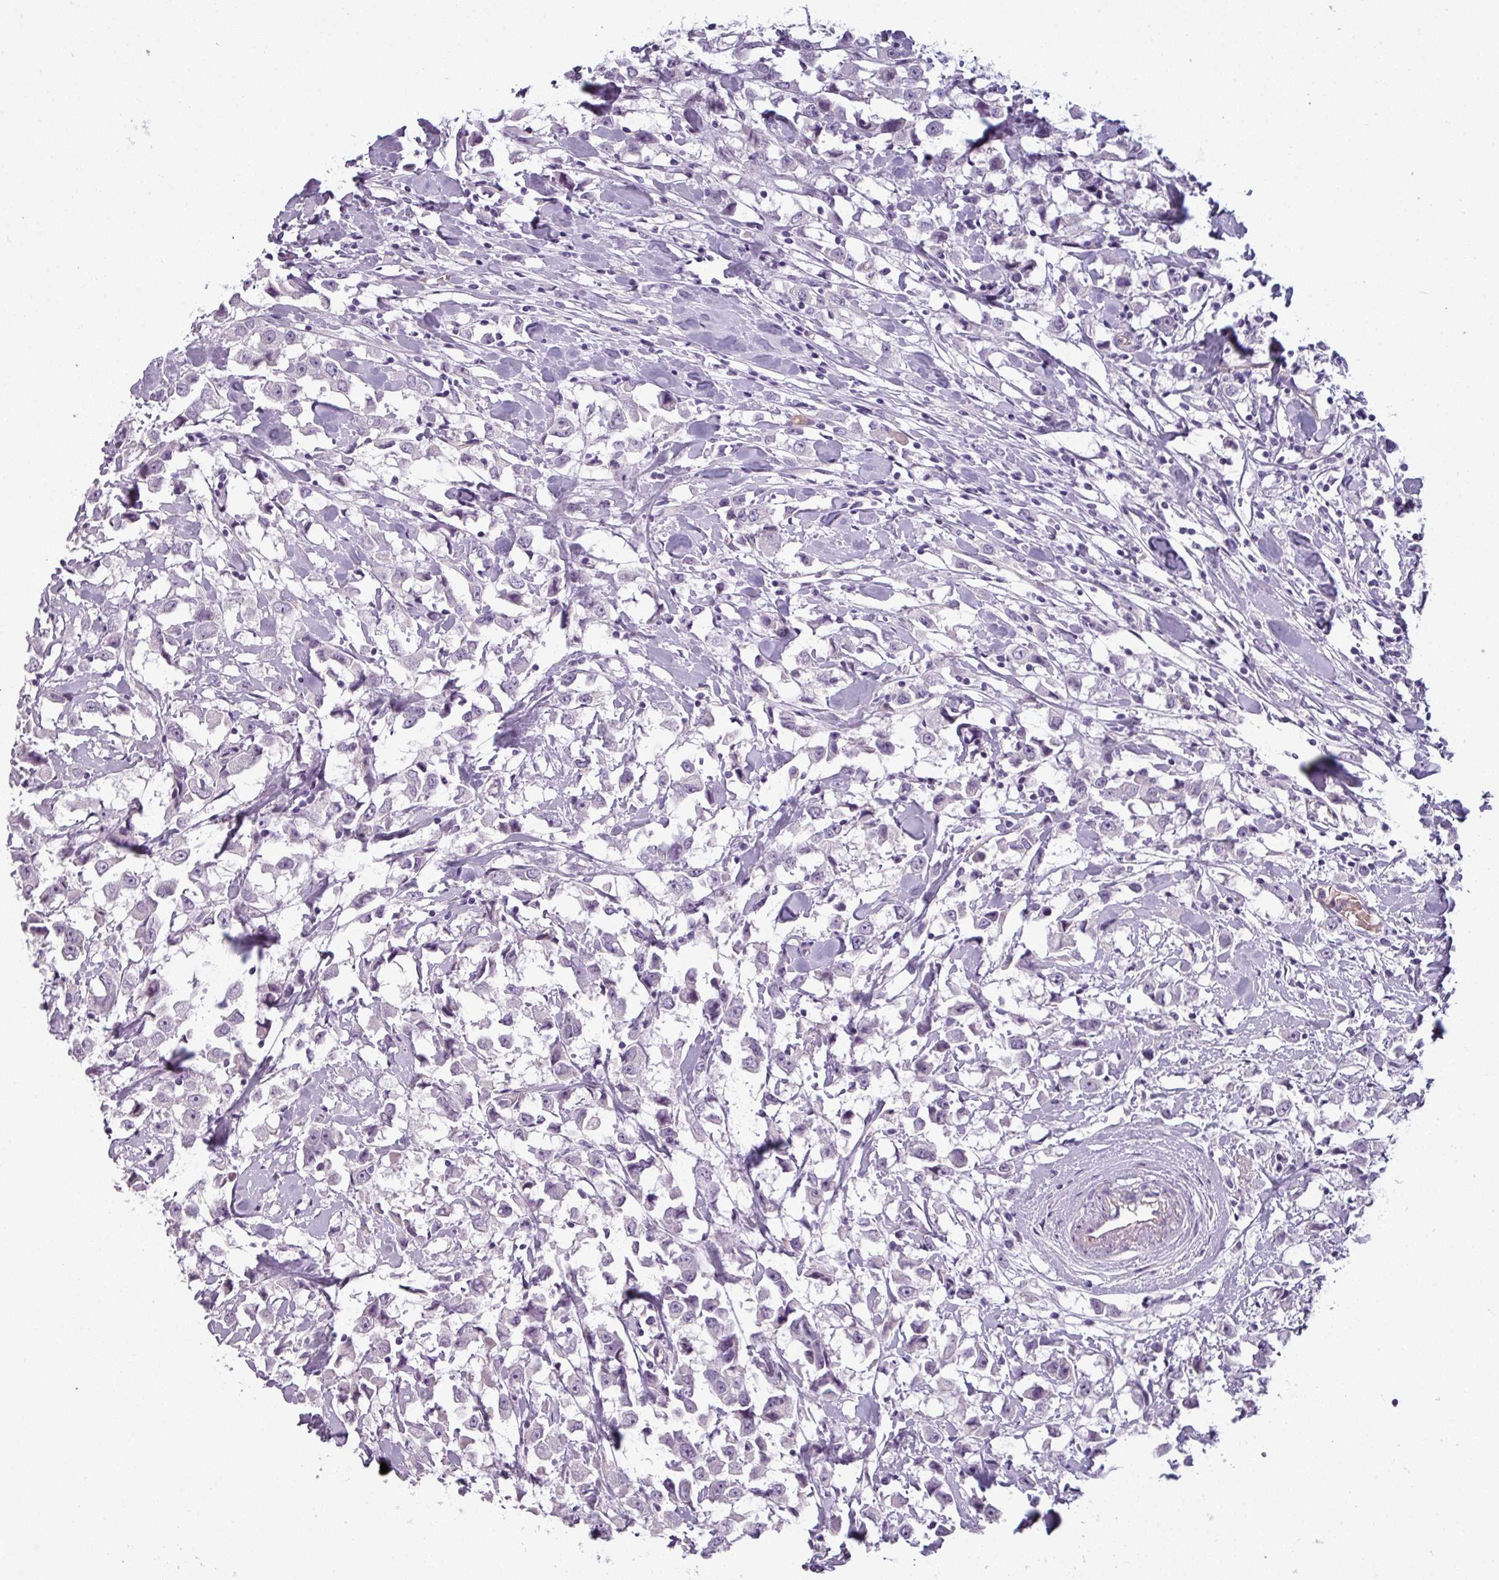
{"staining": {"intensity": "negative", "quantity": "none", "location": "none"}, "tissue": "breast cancer", "cell_type": "Tumor cells", "image_type": "cancer", "snomed": [{"axis": "morphology", "description": "Duct carcinoma"}, {"axis": "topography", "description": "Breast"}], "caption": "The image demonstrates no staining of tumor cells in infiltrating ductal carcinoma (breast). The staining was performed using DAB (3,3'-diaminobenzidine) to visualize the protein expression in brown, while the nuclei were stained in blue with hematoxylin (Magnification: 20x).", "gene": "AREL1", "patient": {"sex": "female", "age": 61}}